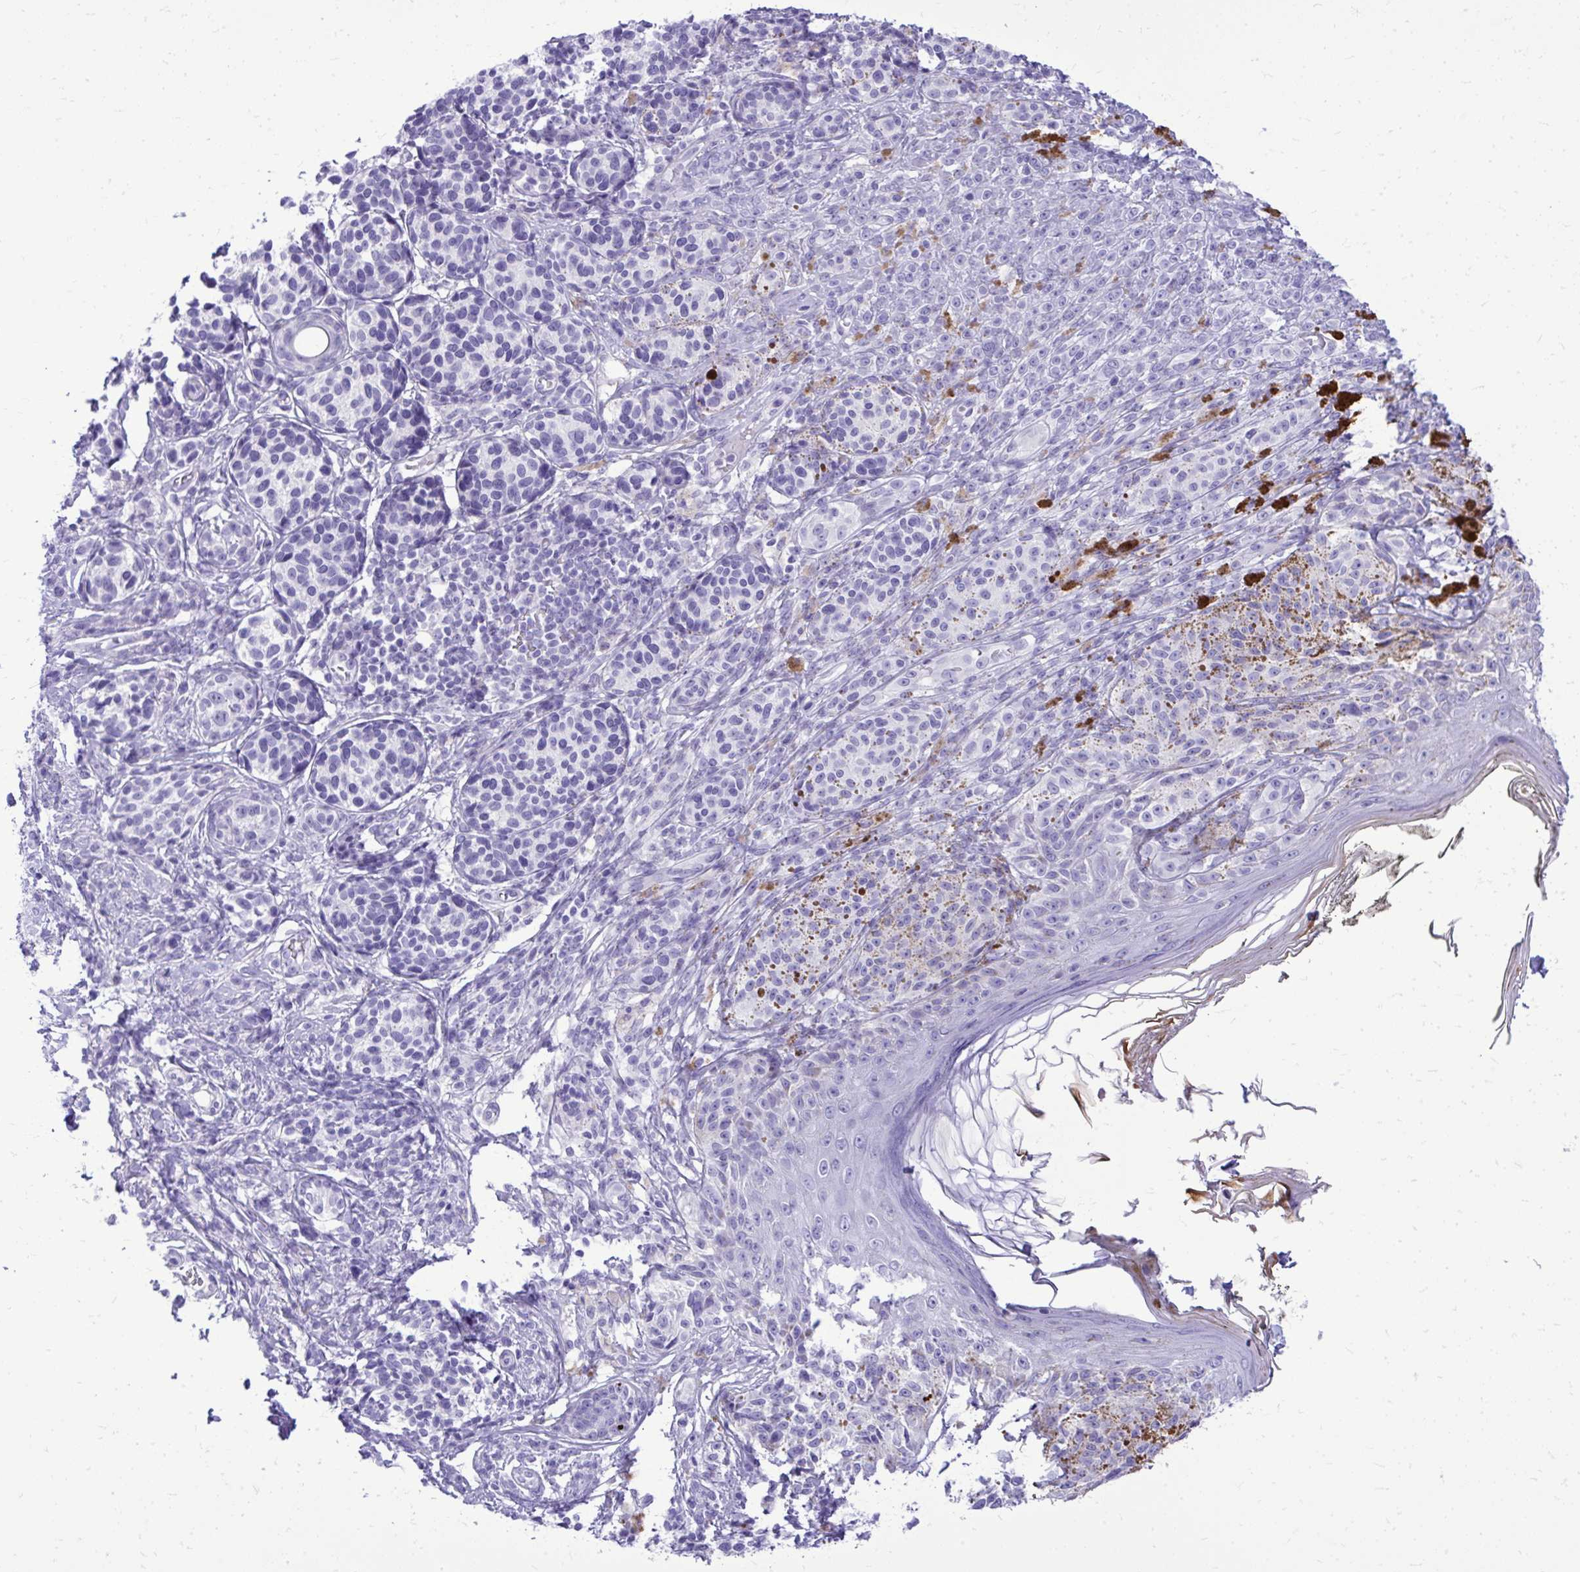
{"staining": {"intensity": "negative", "quantity": "none", "location": "none"}, "tissue": "melanoma", "cell_type": "Tumor cells", "image_type": "cancer", "snomed": [{"axis": "morphology", "description": "Malignant melanoma, NOS"}, {"axis": "topography", "description": "Skin"}], "caption": "The immunohistochemistry (IHC) micrograph has no significant expression in tumor cells of melanoma tissue. Brightfield microscopy of immunohistochemistry (IHC) stained with DAB (brown) and hematoxylin (blue), captured at high magnification.", "gene": "BCL6B", "patient": {"sex": "male", "age": 42}}